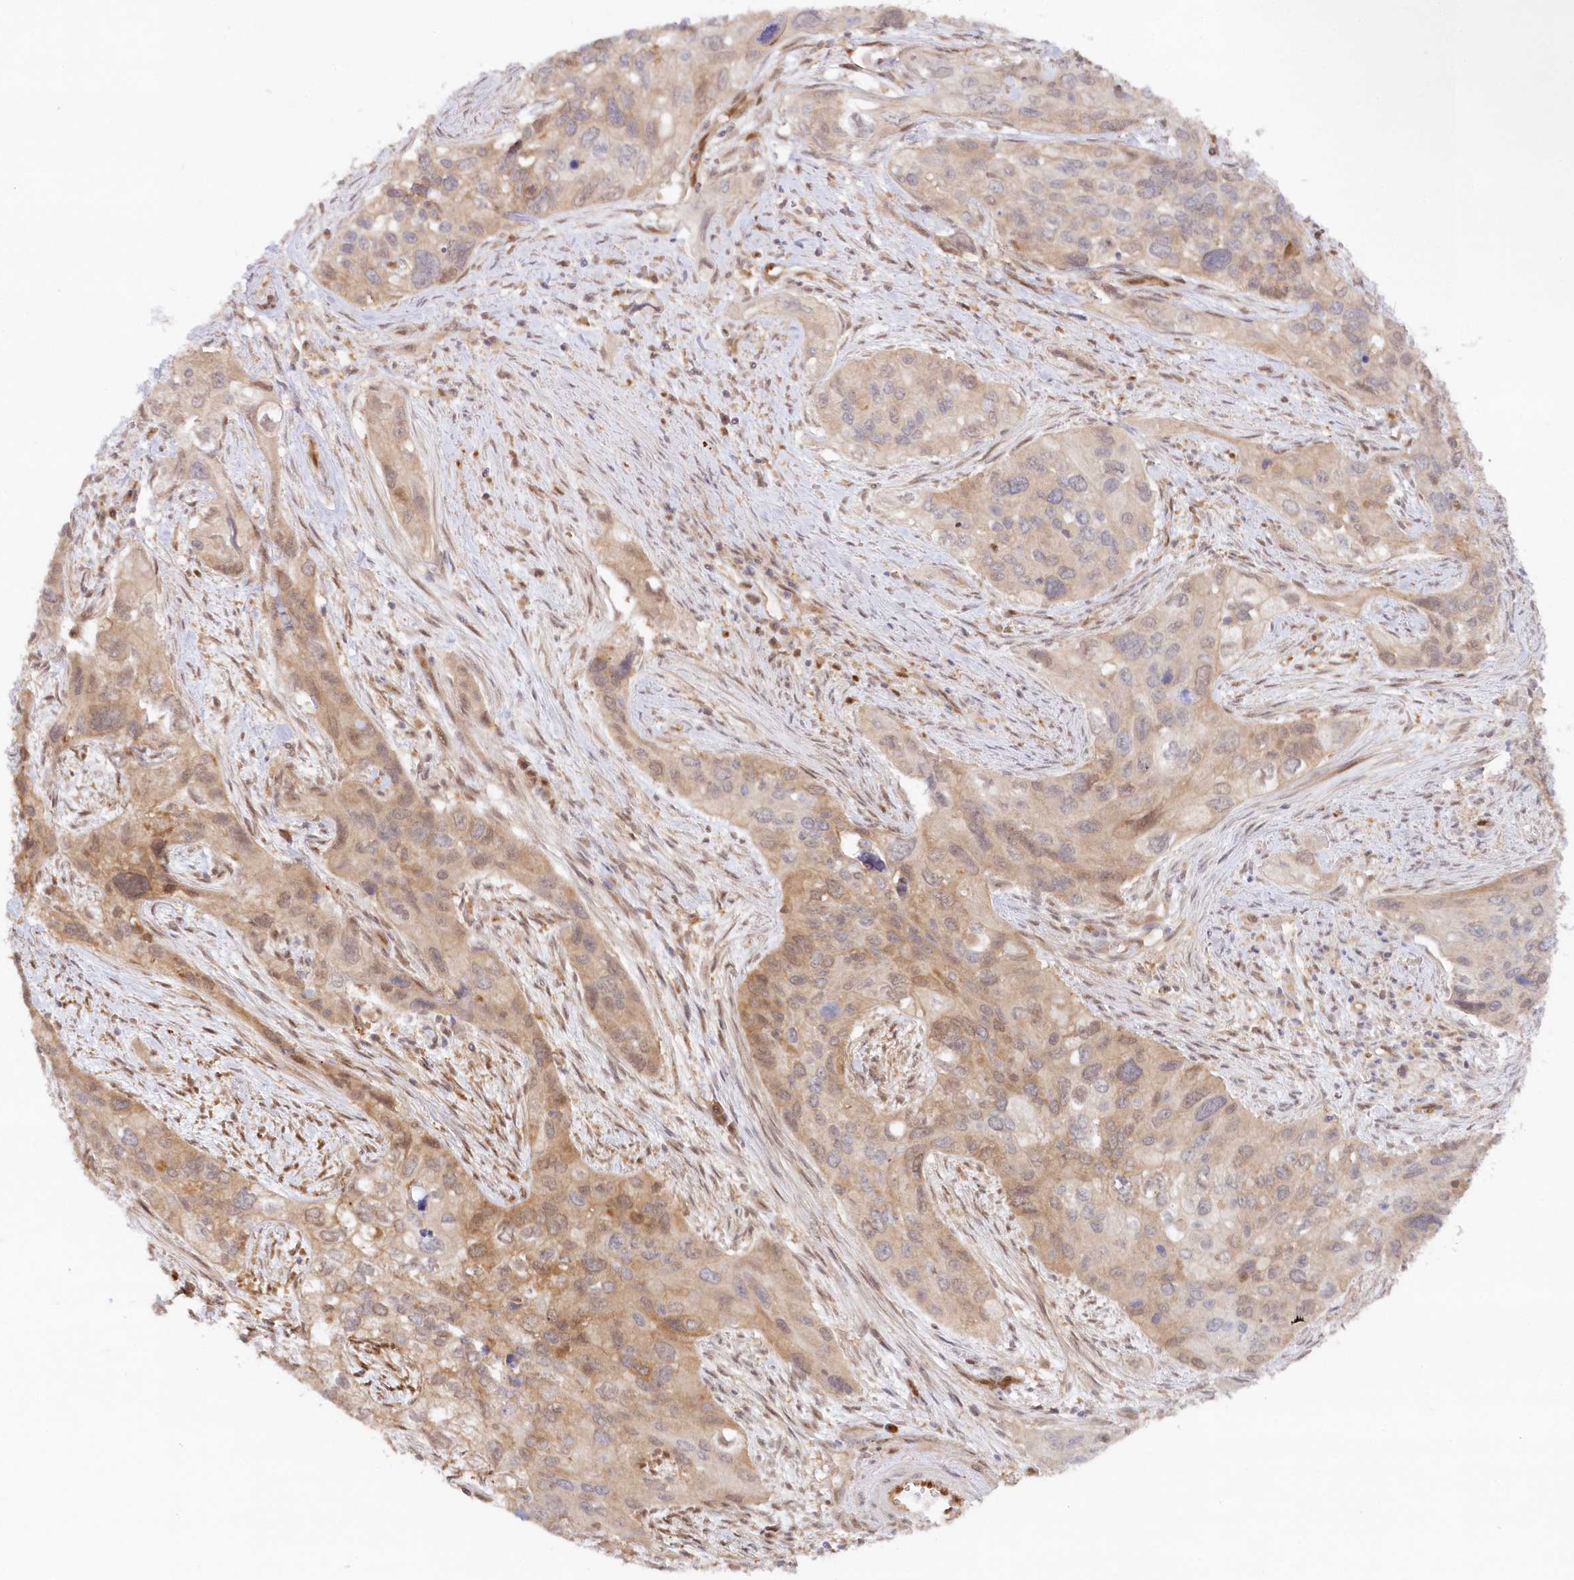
{"staining": {"intensity": "moderate", "quantity": "25%-75%", "location": "cytoplasmic/membranous"}, "tissue": "cervical cancer", "cell_type": "Tumor cells", "image_type": "cancer", "snomed": [{"axis": "morphology", "description": "Squamous cell carcinoma, NOS"}, {"axis": "topography", "description": "Cervix"}], "caption": "Squamous cell carcinoma (cervical) stained for a protein shows moderate cytoplasmic/membranous positivity in tumor cells.", "gene": "GBE1", "patient": {"sex": "female", "age": 55}}